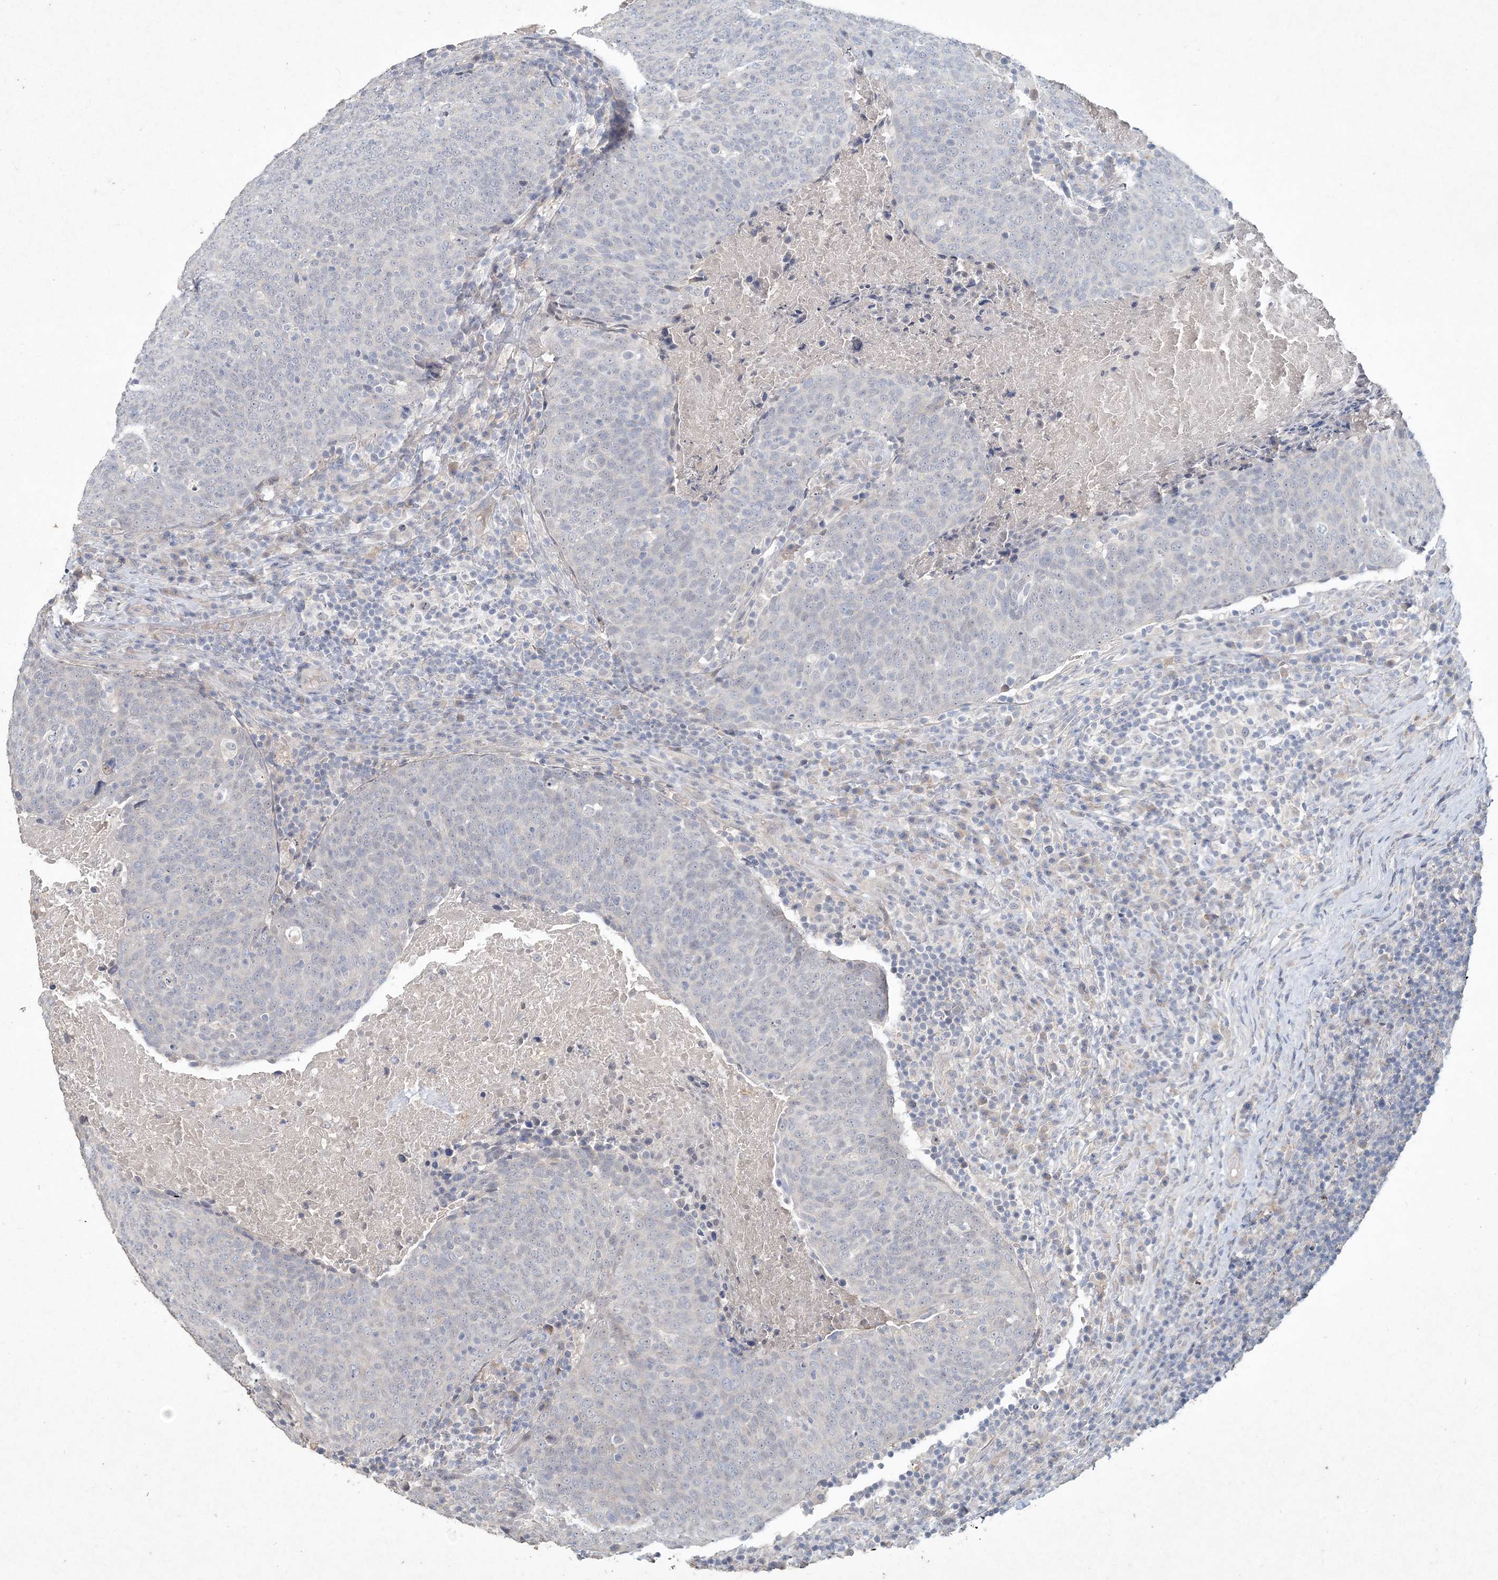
{"staining": {"intensity": "negative", "quantity": "none", "location": "none"}, "tissue": "head and neck cancer", "cell_type": "Tumor cells", "image_type": "cancer", "snomed": [{"axis": "morphology", "description": "Squamous cell carcinoma, NOS"}, {"axis": "morphology", "description": "Squamous cell carcinoma, metastatic, NOS"}, {"axis": "topography", "description": "Lymph node"}, {"axis": "topography", "description": "Head-Neck"}], "caption": "IHC image of neoplastic tissue: human head and neck cancer stained with DAB demonstrates no significant protein expression in tumor cells.", "gene": "DNAH5", "patient": {"sex": "male", "age": 62}}